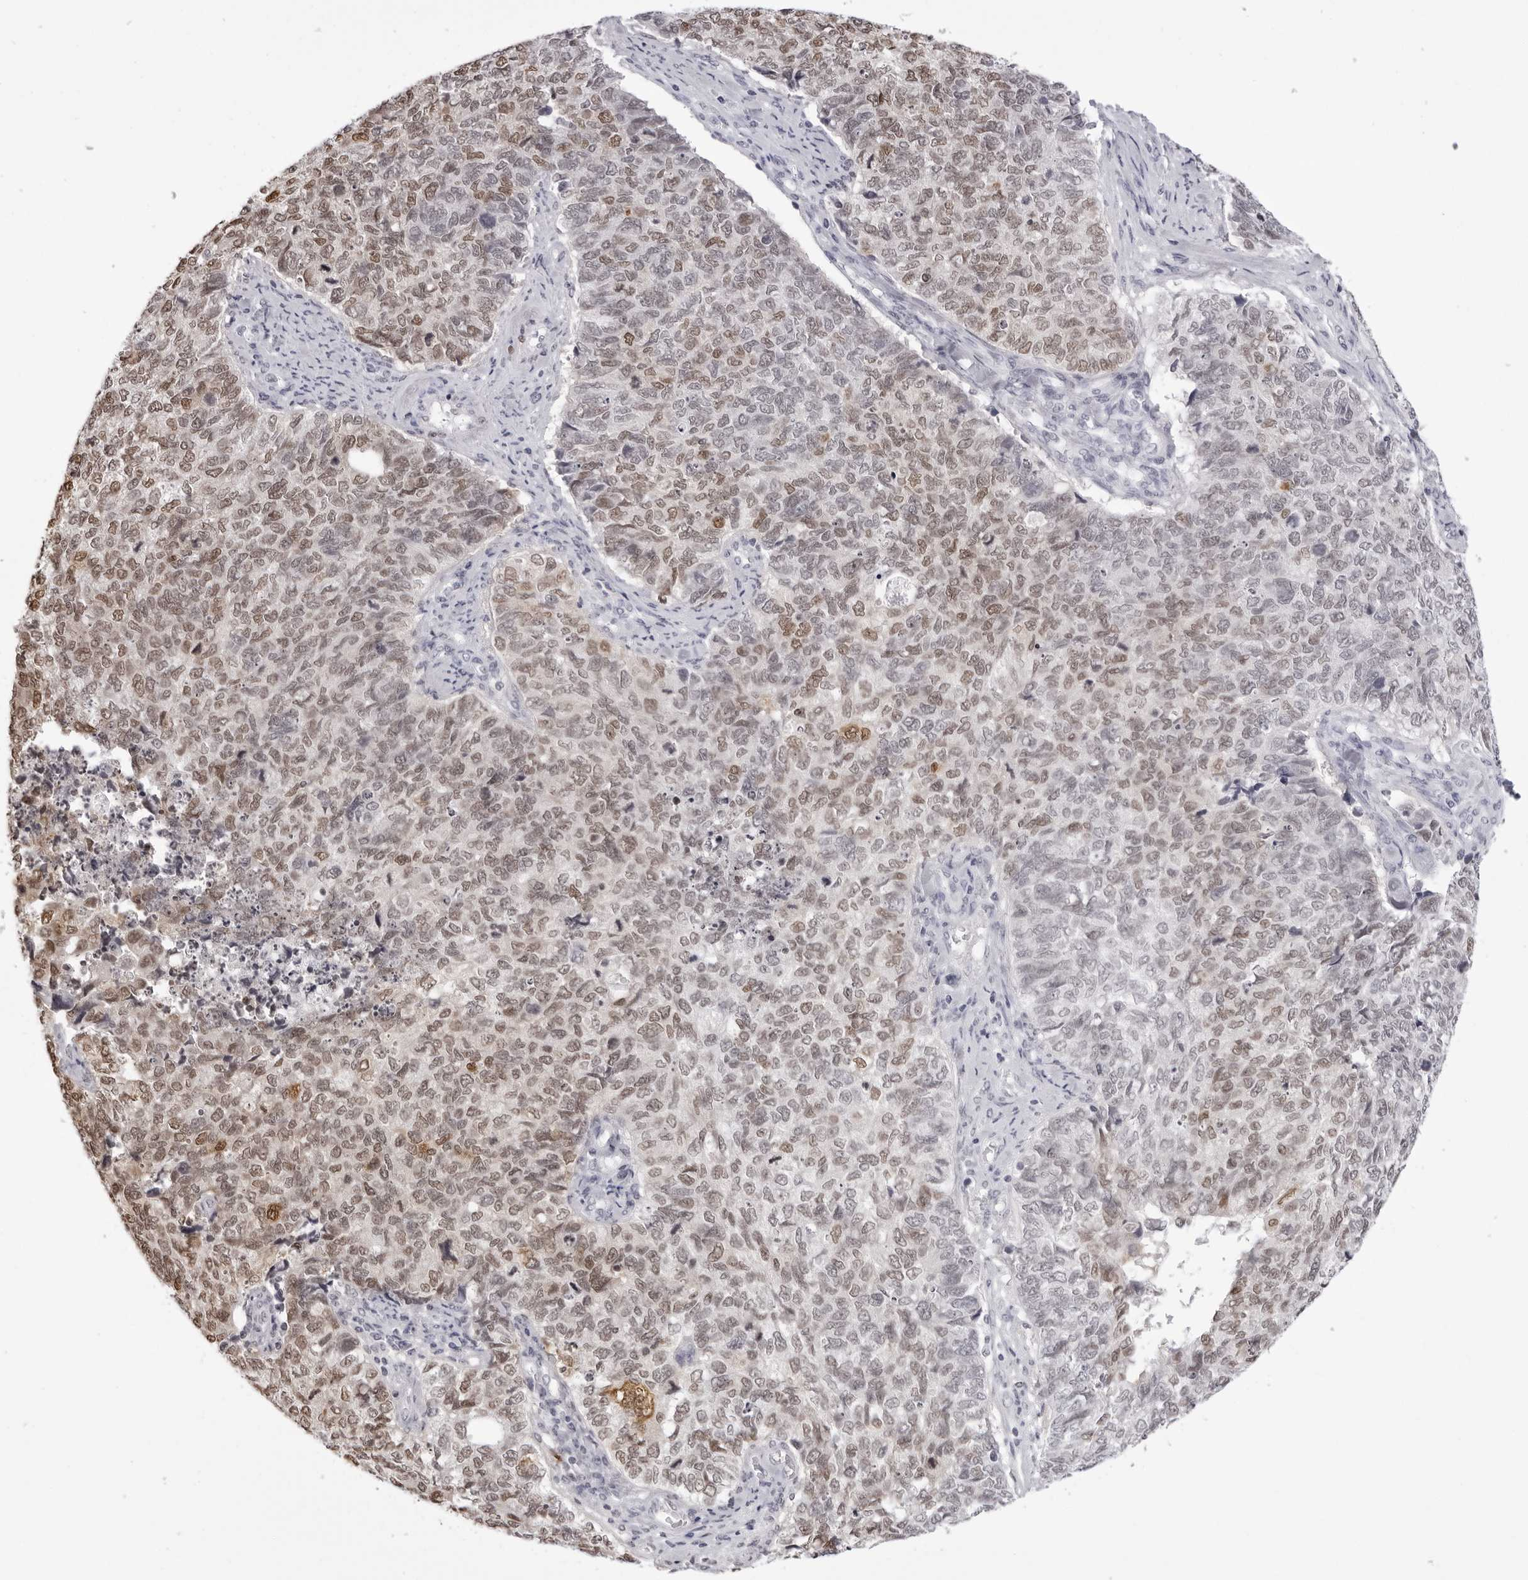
{"staining": {"intensity": "weak", "quantity": ">75%", "location": "nuclear"}, "tissue": "cervical cancer", "cell_type": "Tumor cells", "image_type": "cancer", "snomed": [{"axis": "morphology", "description": "Squamous cell carcinoma, NOS"}, {"axis": "topography", "description": "Cervix"}], "caption": "Cervical cancer stained with a brown dye reveals weak nuclear positive positivity in approximately >75% of tumor cells.", "gene": "HSPA4", "patient": {"sex": "female", "age": 63}}